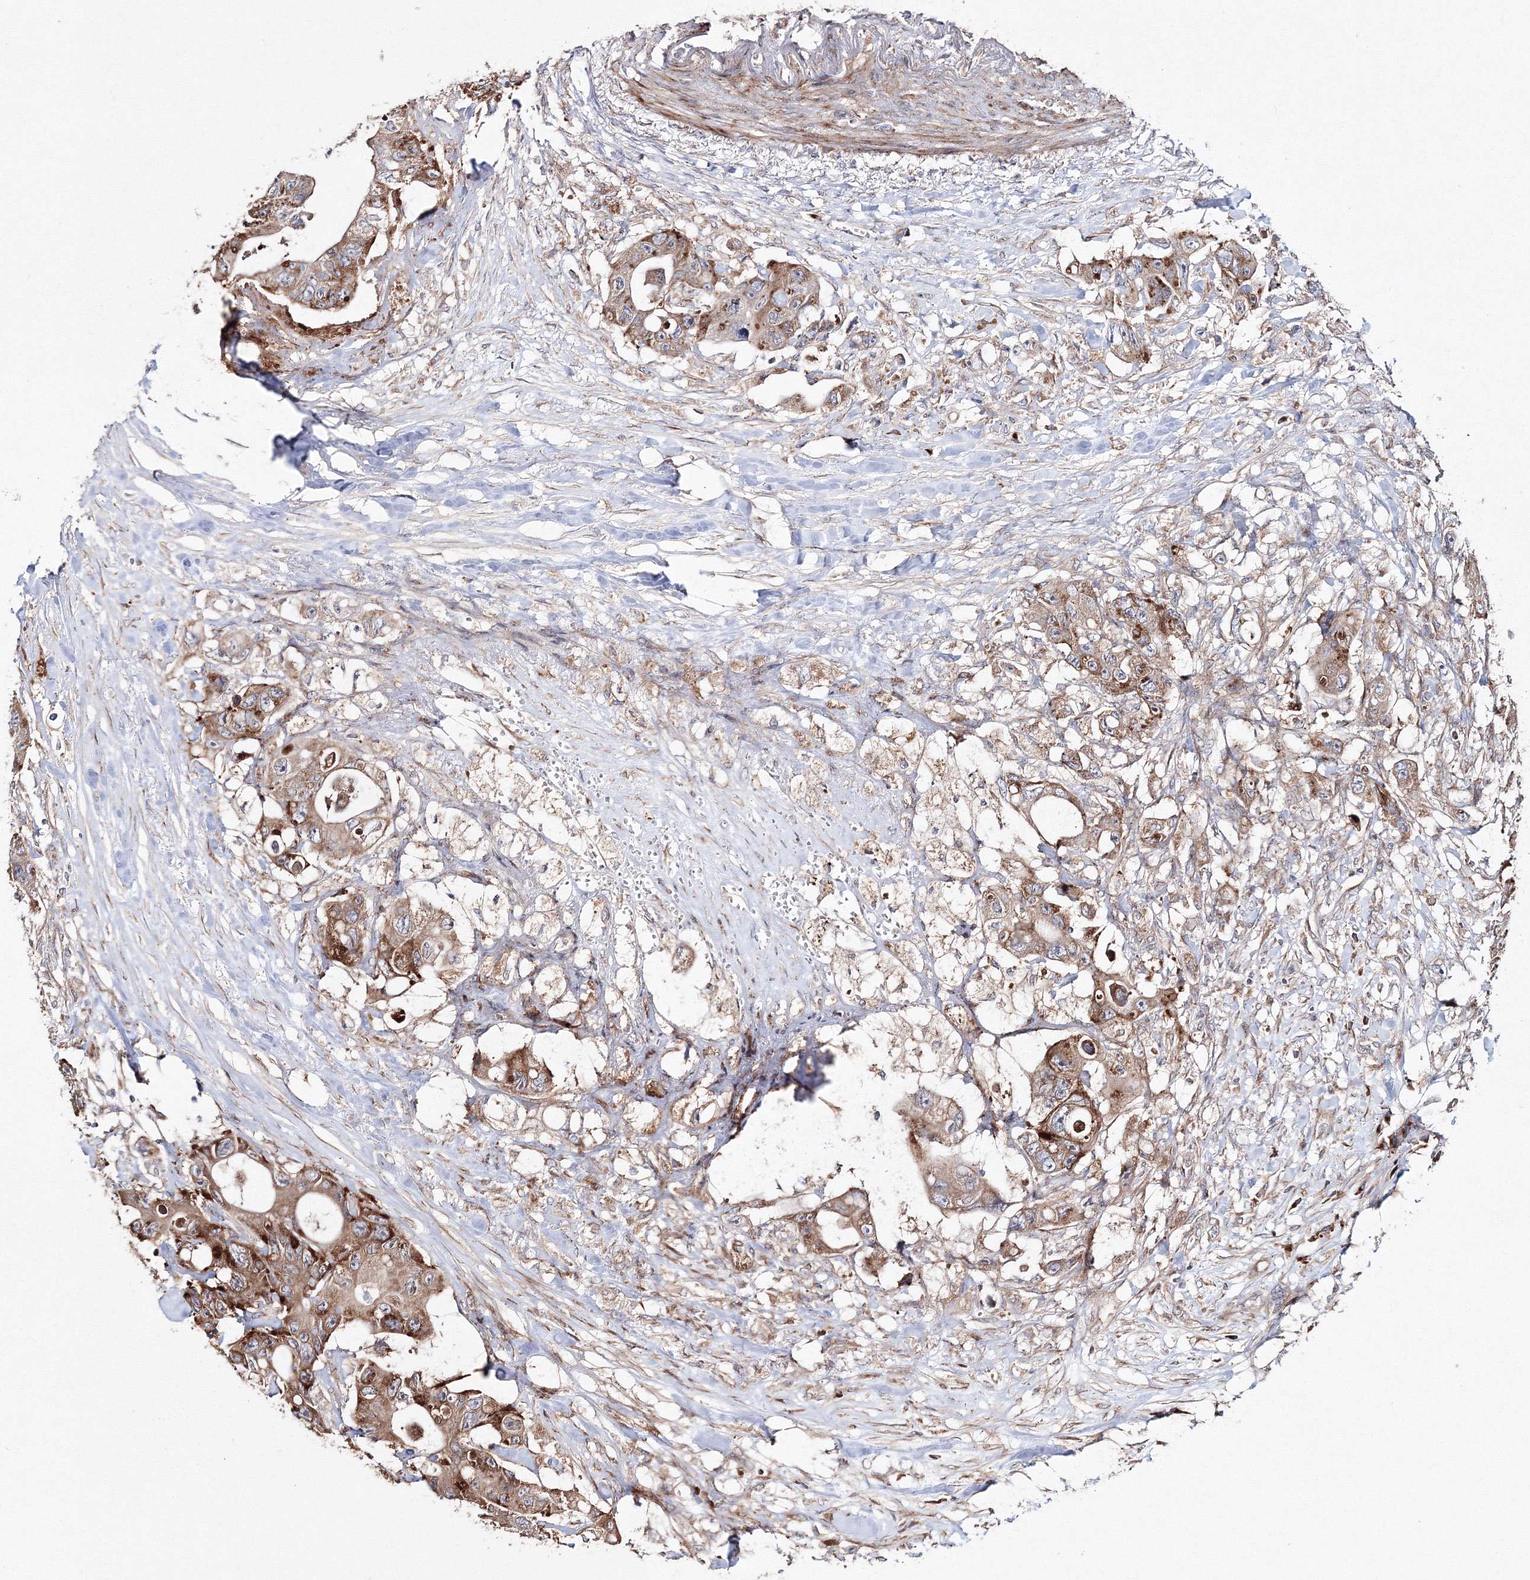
{"staining": {"intensity": "moderate", "quantity": ">75%", "location": "cytoplasmic/membranous"}, "tissue": "colorectal cancer", "cell_type": "Tumor cells", "image_type": "cancer", "snomed": [{"axis": "morphology", "description": "Adenocarcinoma, NOS"}, {"axis": "topography", "description": "Colon"}], "caption": "Protein expression analysis of colorectal cancer shows moderate cytoplasmic/membranous positivity in about >75% of tumor cells.", "gene": "DDO", "patient": {"sex": "female", "age": 46}}